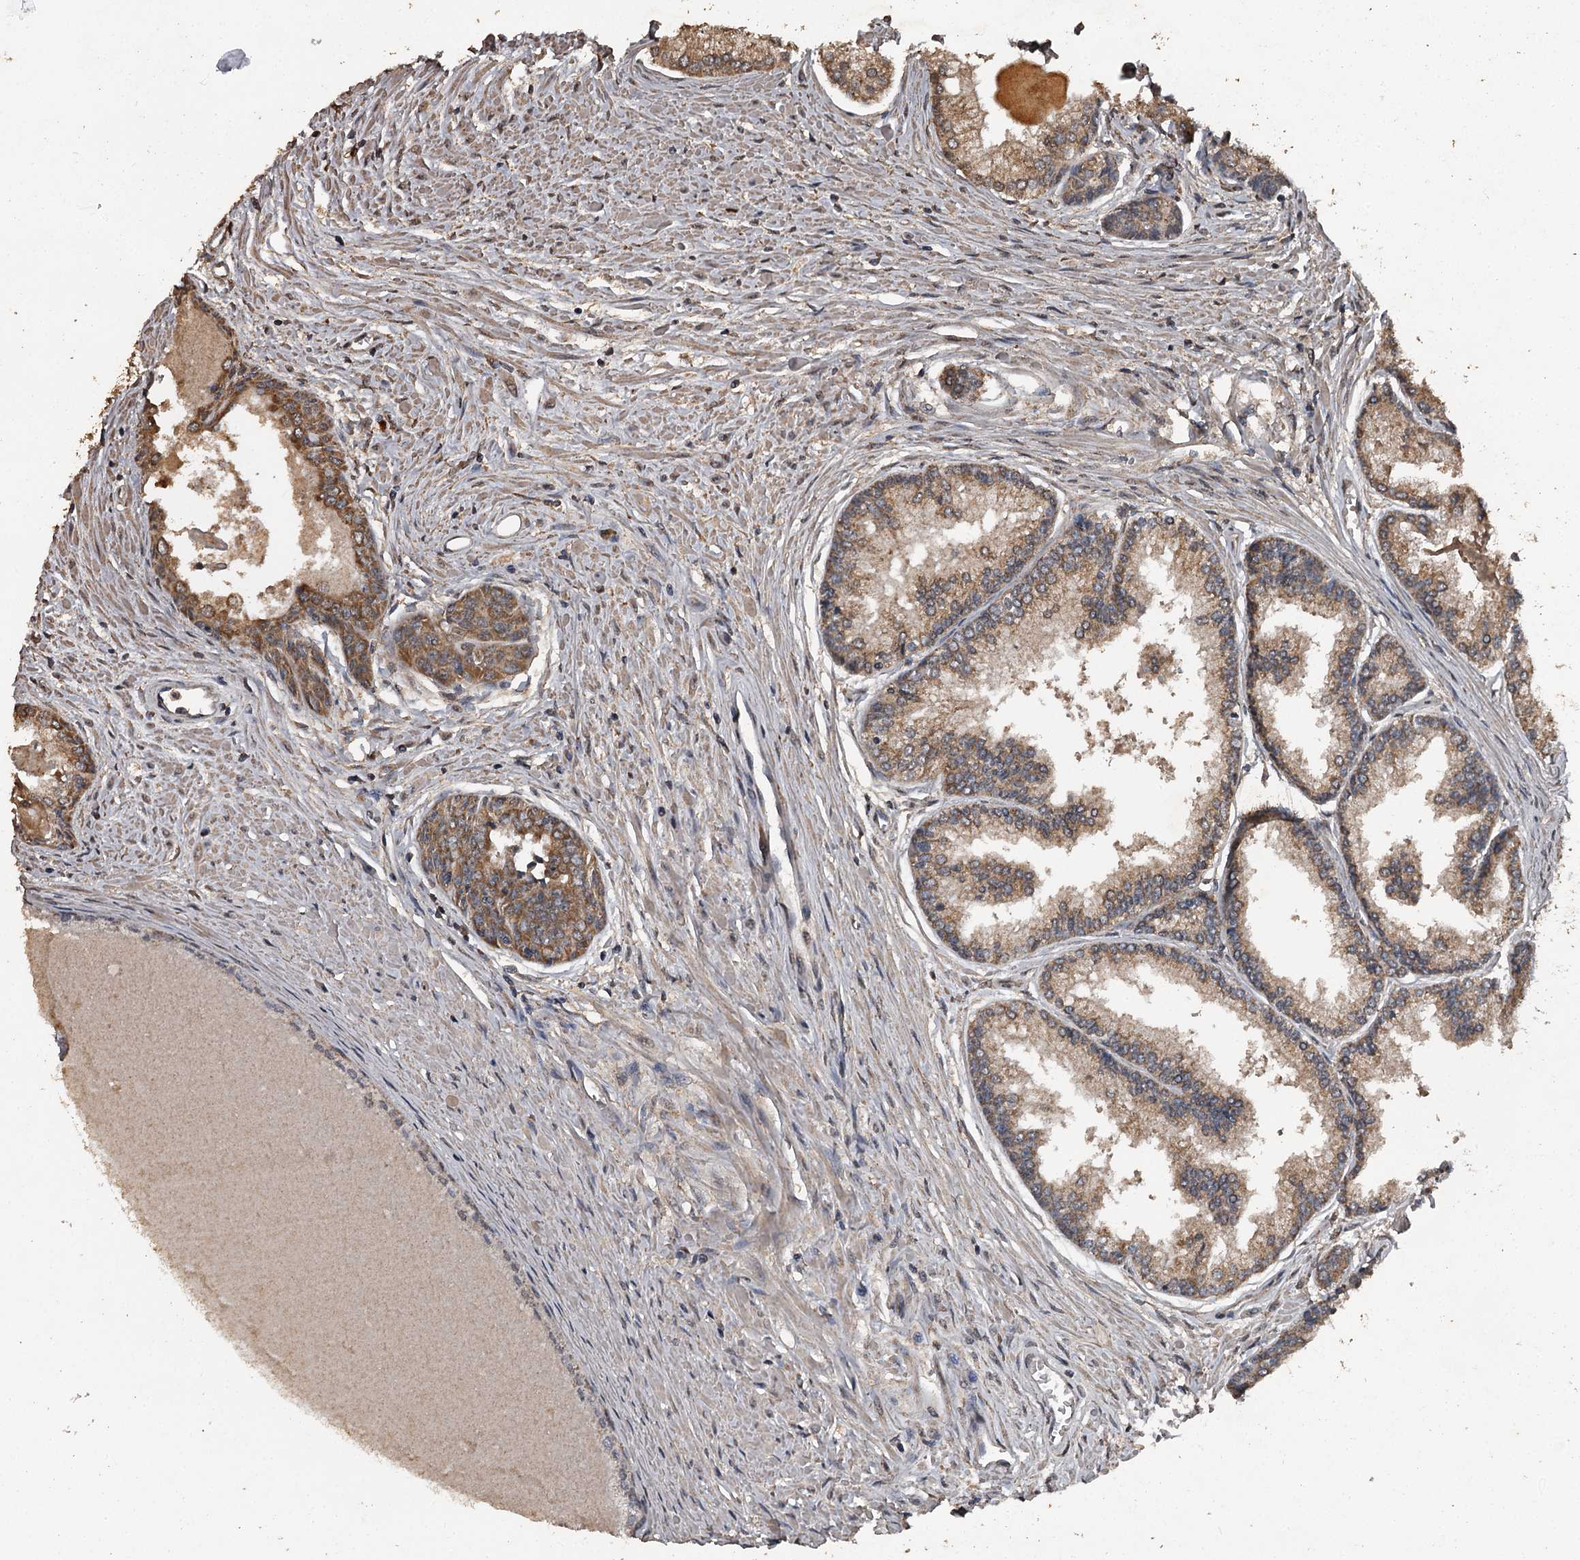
{"staining": {"intensity": "moderate", "quantity": ">75%", "location": "cytoplasmic/membranous"}, "tissue": "prostate cancer", "cell_type": "Tumor cells", "image_type": "cancer", "snomed": [{"axis": "morphology", "description": "Adenocarcinoma, High grade"}, {"axis": "topography", "description": "Prostate"}], "caption": "This histopathology image reveals prostate cancer stained with IHC to label a protein in brown. The cytoplasmic/membranous of tumor cells show moderate positivity for the protein. Nuclei are counter-stained blue.", "gene": "WIPI1", "patient": {"sex": "male", "age": 68}}